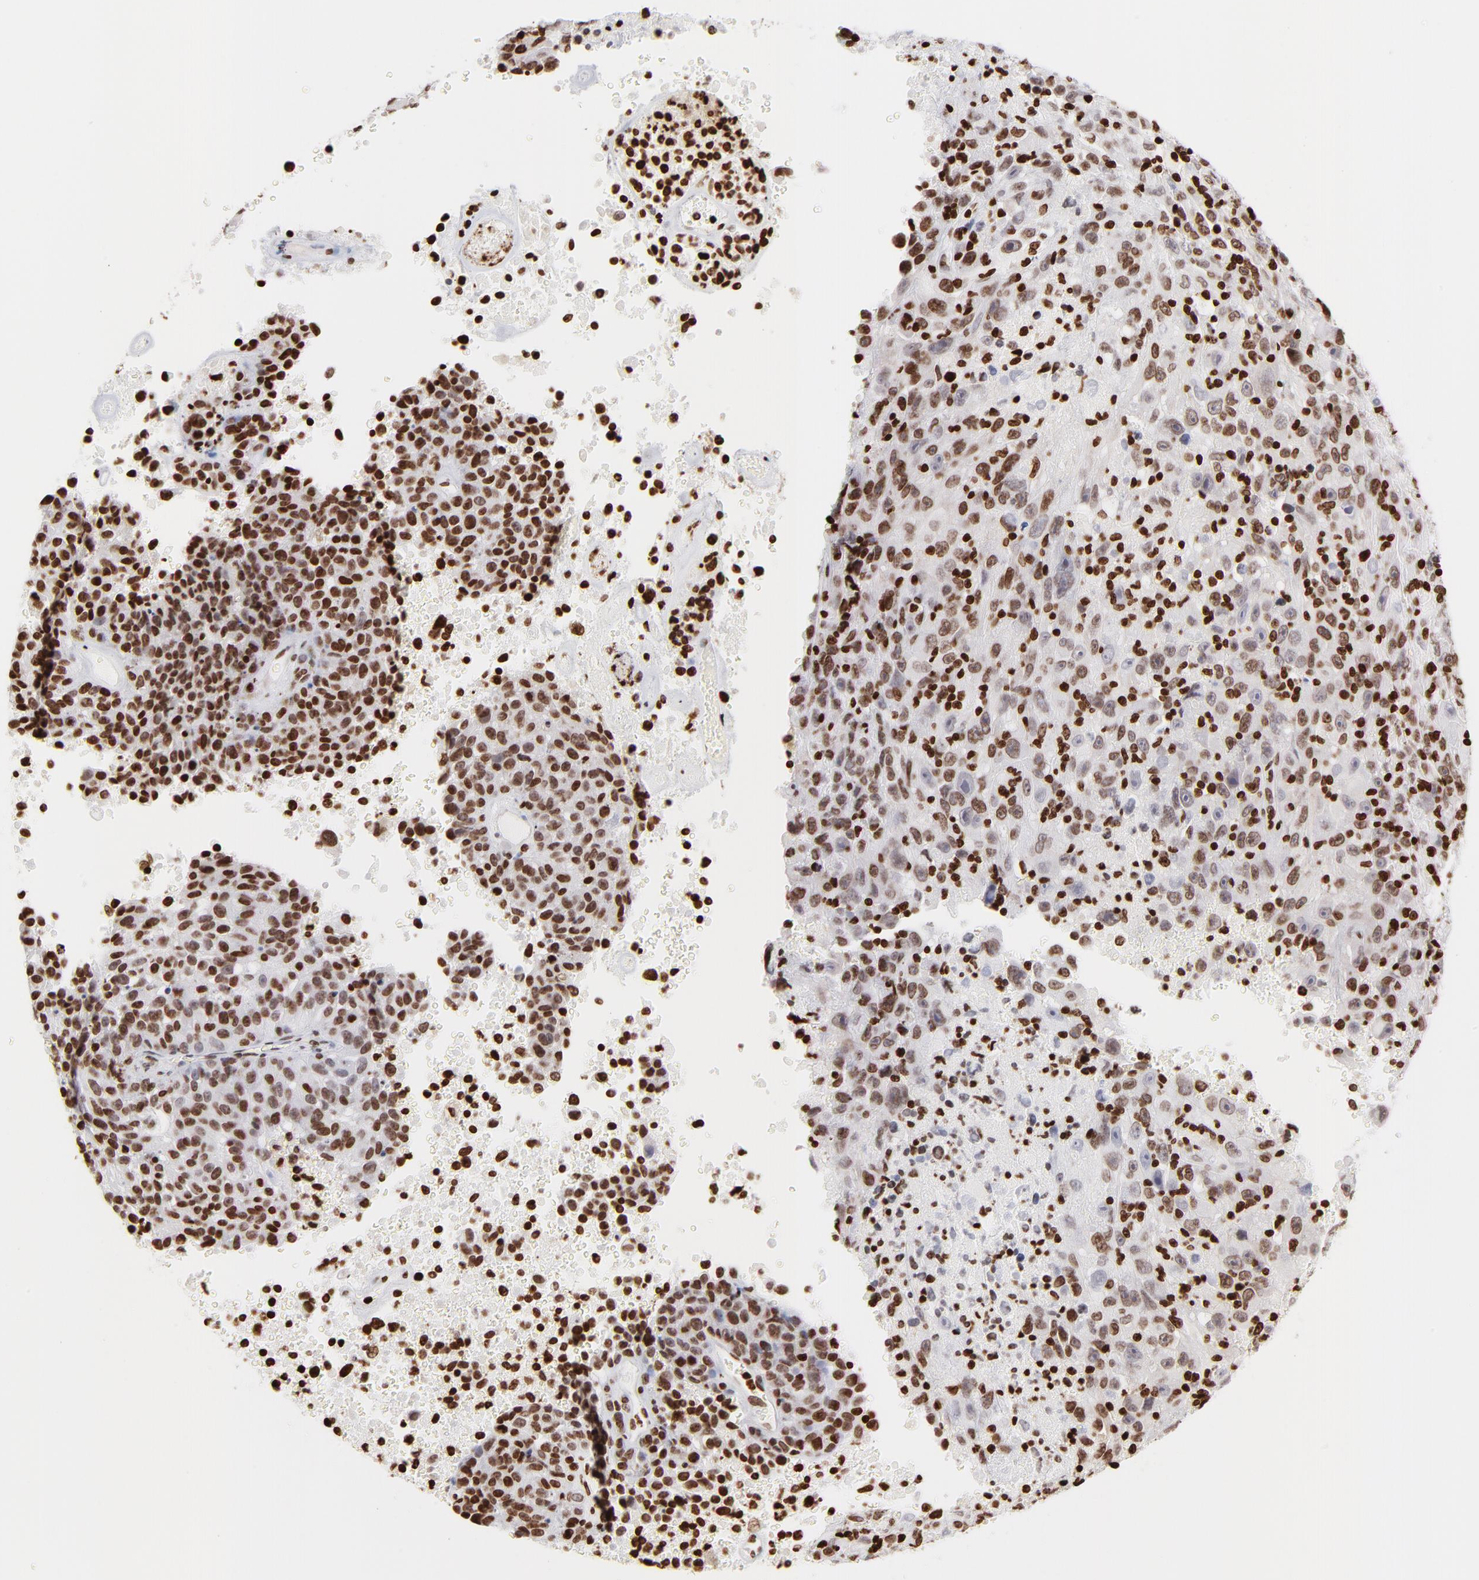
{"staining": {"intensity": "strong", "quantity": ">75%", "location": "nuclear"}, "tissue": "melanoma", "cell_type": "Tumor cells", "image_type": "cancer", "snomed": [{"axis": "morphology", "description": "Malignant melanoma, Metastatic site"}, {"axis": "topography", "description": "Cerebral cortex"}], "caption": "Immunohistochemistry of human malignant melanoma (metastatic site) shows high levels of strong nuclear staining in about >75% of tumor cells.", "gene": "RTL4", "patient": {"sex": "female", "age": 52}}